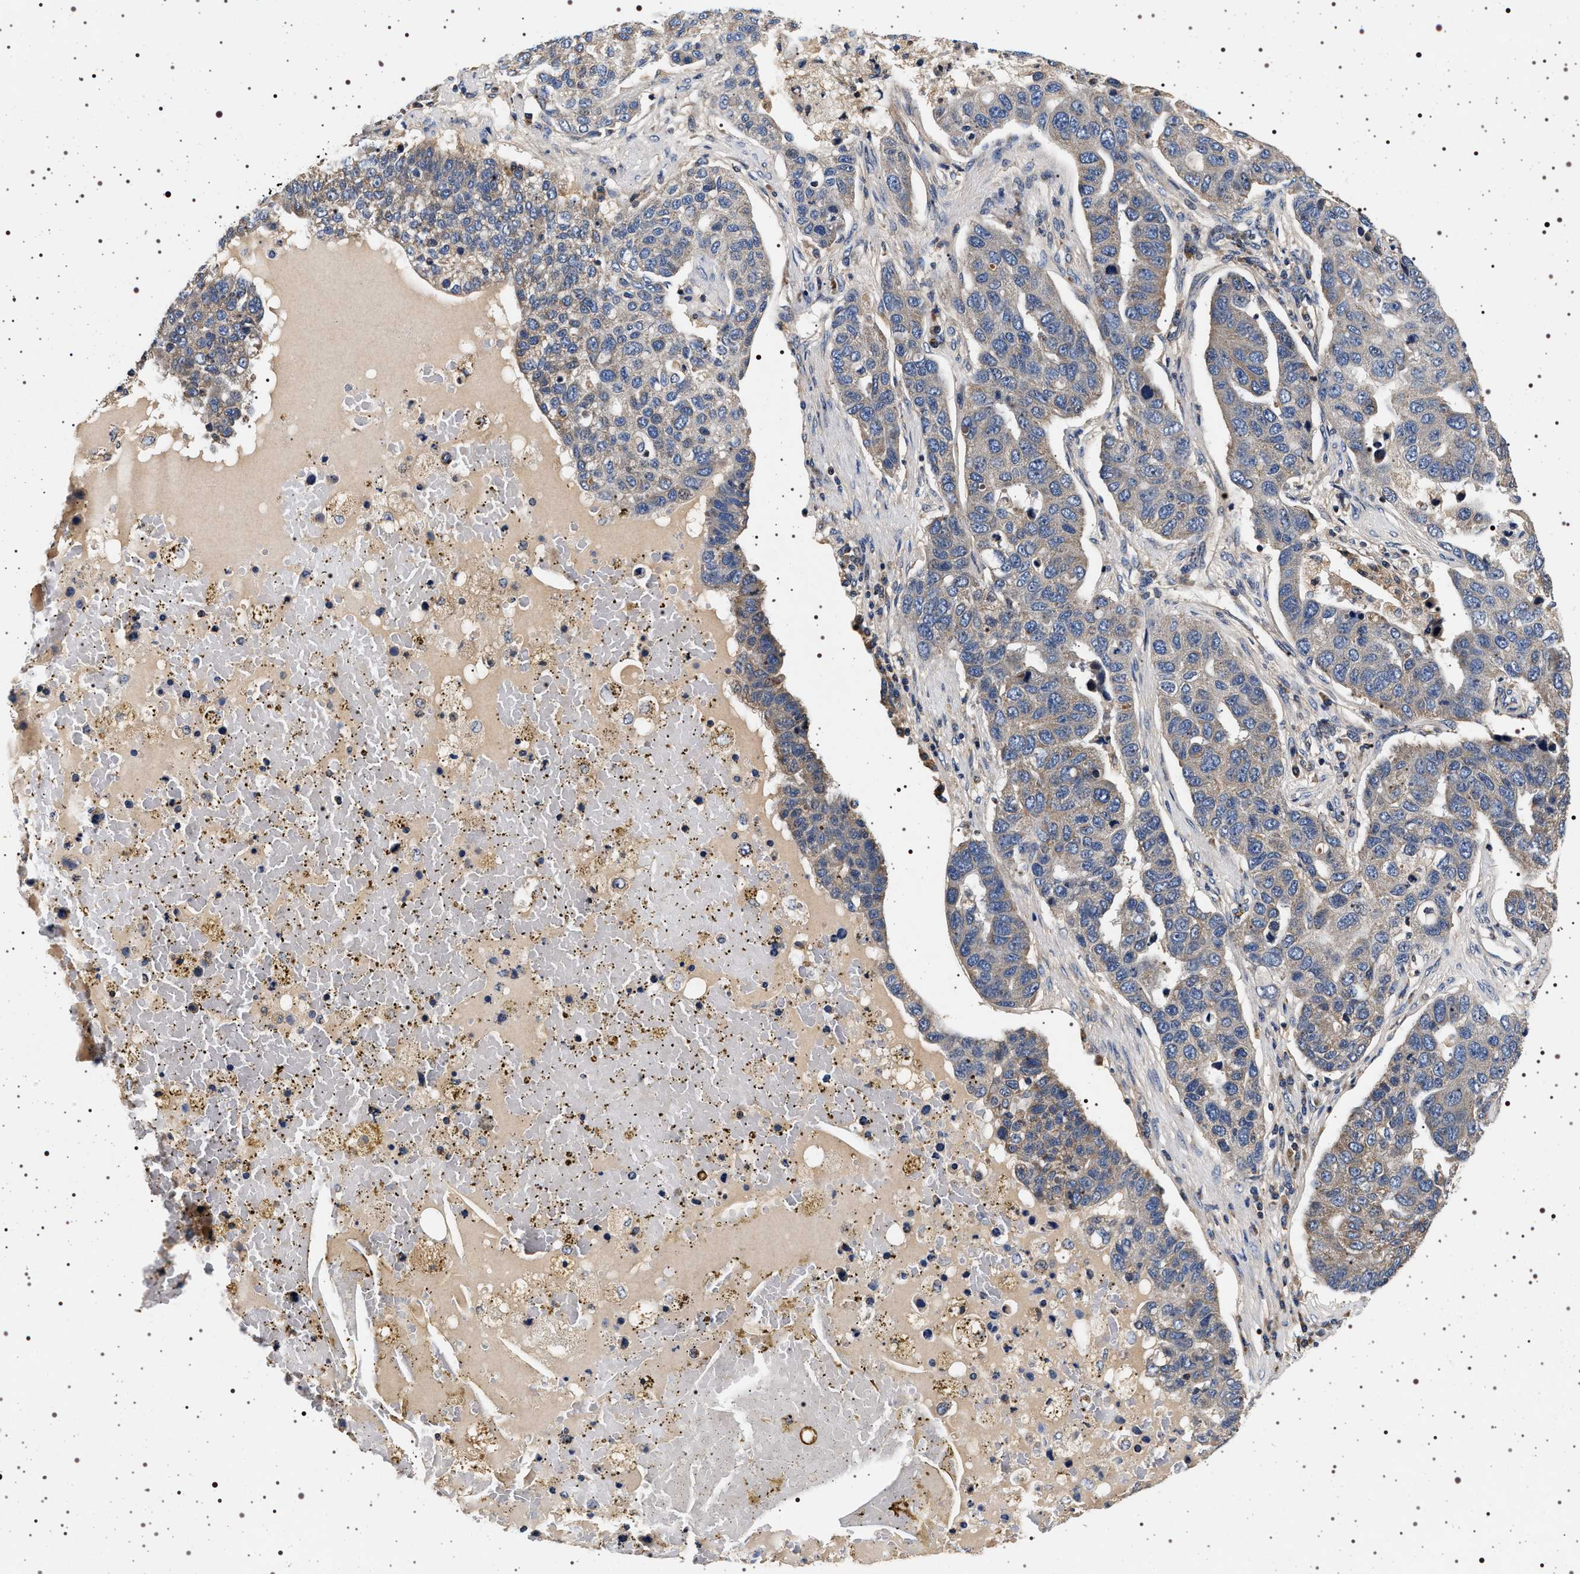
{"staining": {"intensity": "weak", "quantity": "<25%", "location": "cytoplasmic/membranous"}, "tissue": "pancreatic cancer", "cell_type": "Tumor cells", "image_type": "cancer", "snomed": [{"axis": "morphology", "description": "Adenocarcinoma, NOS"}, {"axis": "topography", "description": "Pancreas"}], "caption": "IHC image of pancreatic cancer stained for a protein (brown), which reveals no positivity in tumor cells.", "gene": "DCBLD2", "patient": {"sex": "female", "age": 61}}